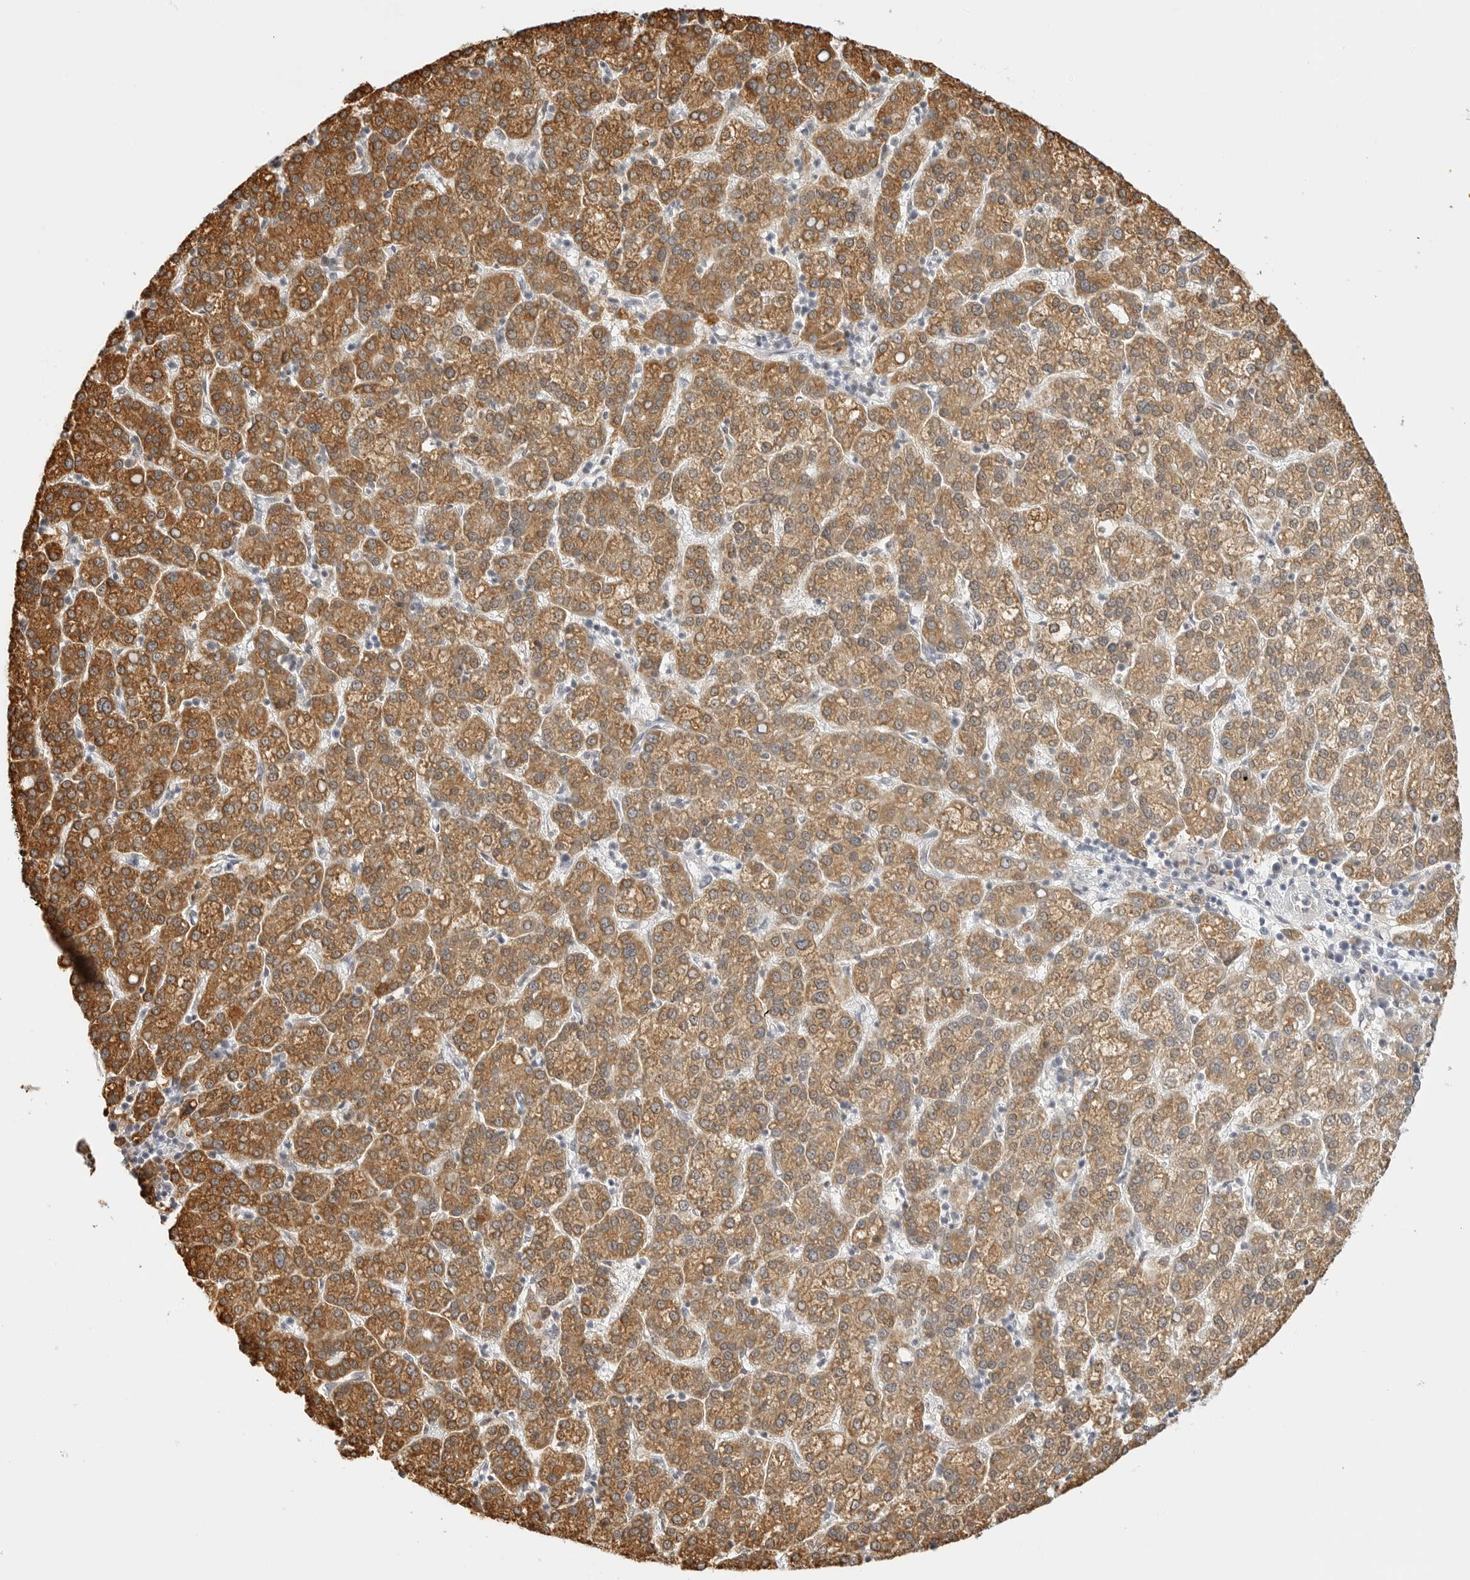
{"staining": {"intensity": "moderate", "quantity": ">75%", "location": "cytoplasmic/membranous"}, "tissue": "liver cancer", "cell_type": "Tumor cells", "image_type": "cancer", "snomed": [{"axis": "morphology", "description": "Carcinoma, Hepatocellular, NOS"}, {"axis": "topography", "description": "Liver"}], "caption": "This photomicrograph shows IHC staining of human liver cancer (hepatocellular carcinoma), with medium moderate cytoplasmic/membranous staining in about >75% of tumor cells.", "gene": "THEM4", "patient": {"sex": "female", "age": 58}}